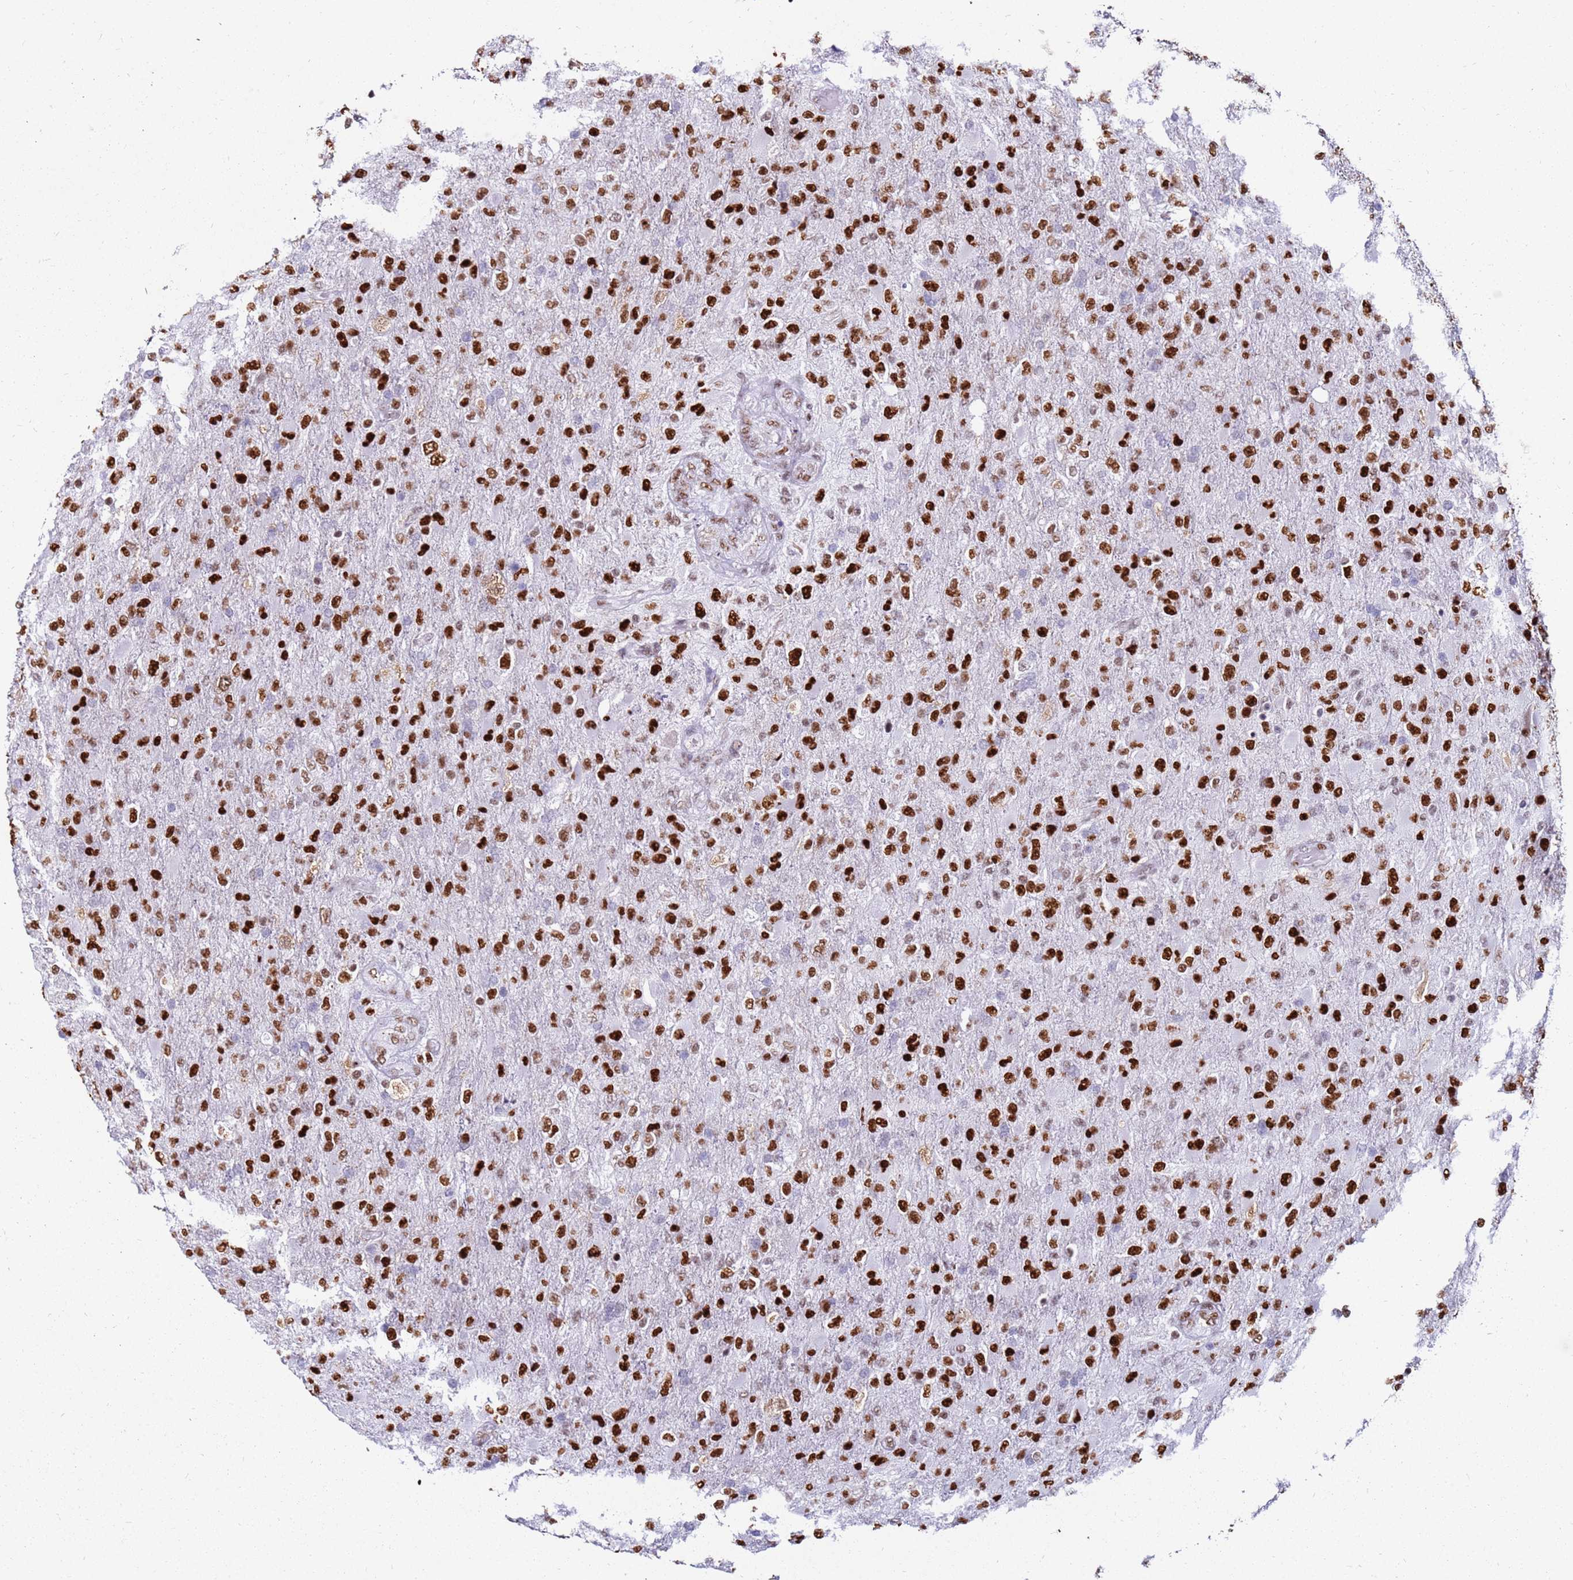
{"staining": {"intensity": "strong", "quantity": ">75%", "location": "nuclear"}, "tissue": "glioma", "cell_type": "Tumor cells", "image_type": "cancer", "snomed": [{"axis": "morphology", "description": "Glioma, malignant, Low grade"}, {"axis": "topography", "description": "Brain"}], "caption": "Immunohistochemical staining of human low-grade glioma (malignant) displays strong nuclear protein positivity in approximately >75% of tumor cells.", "gene": "KPNA4", "patient": {"sex": "male", "age": 65}}